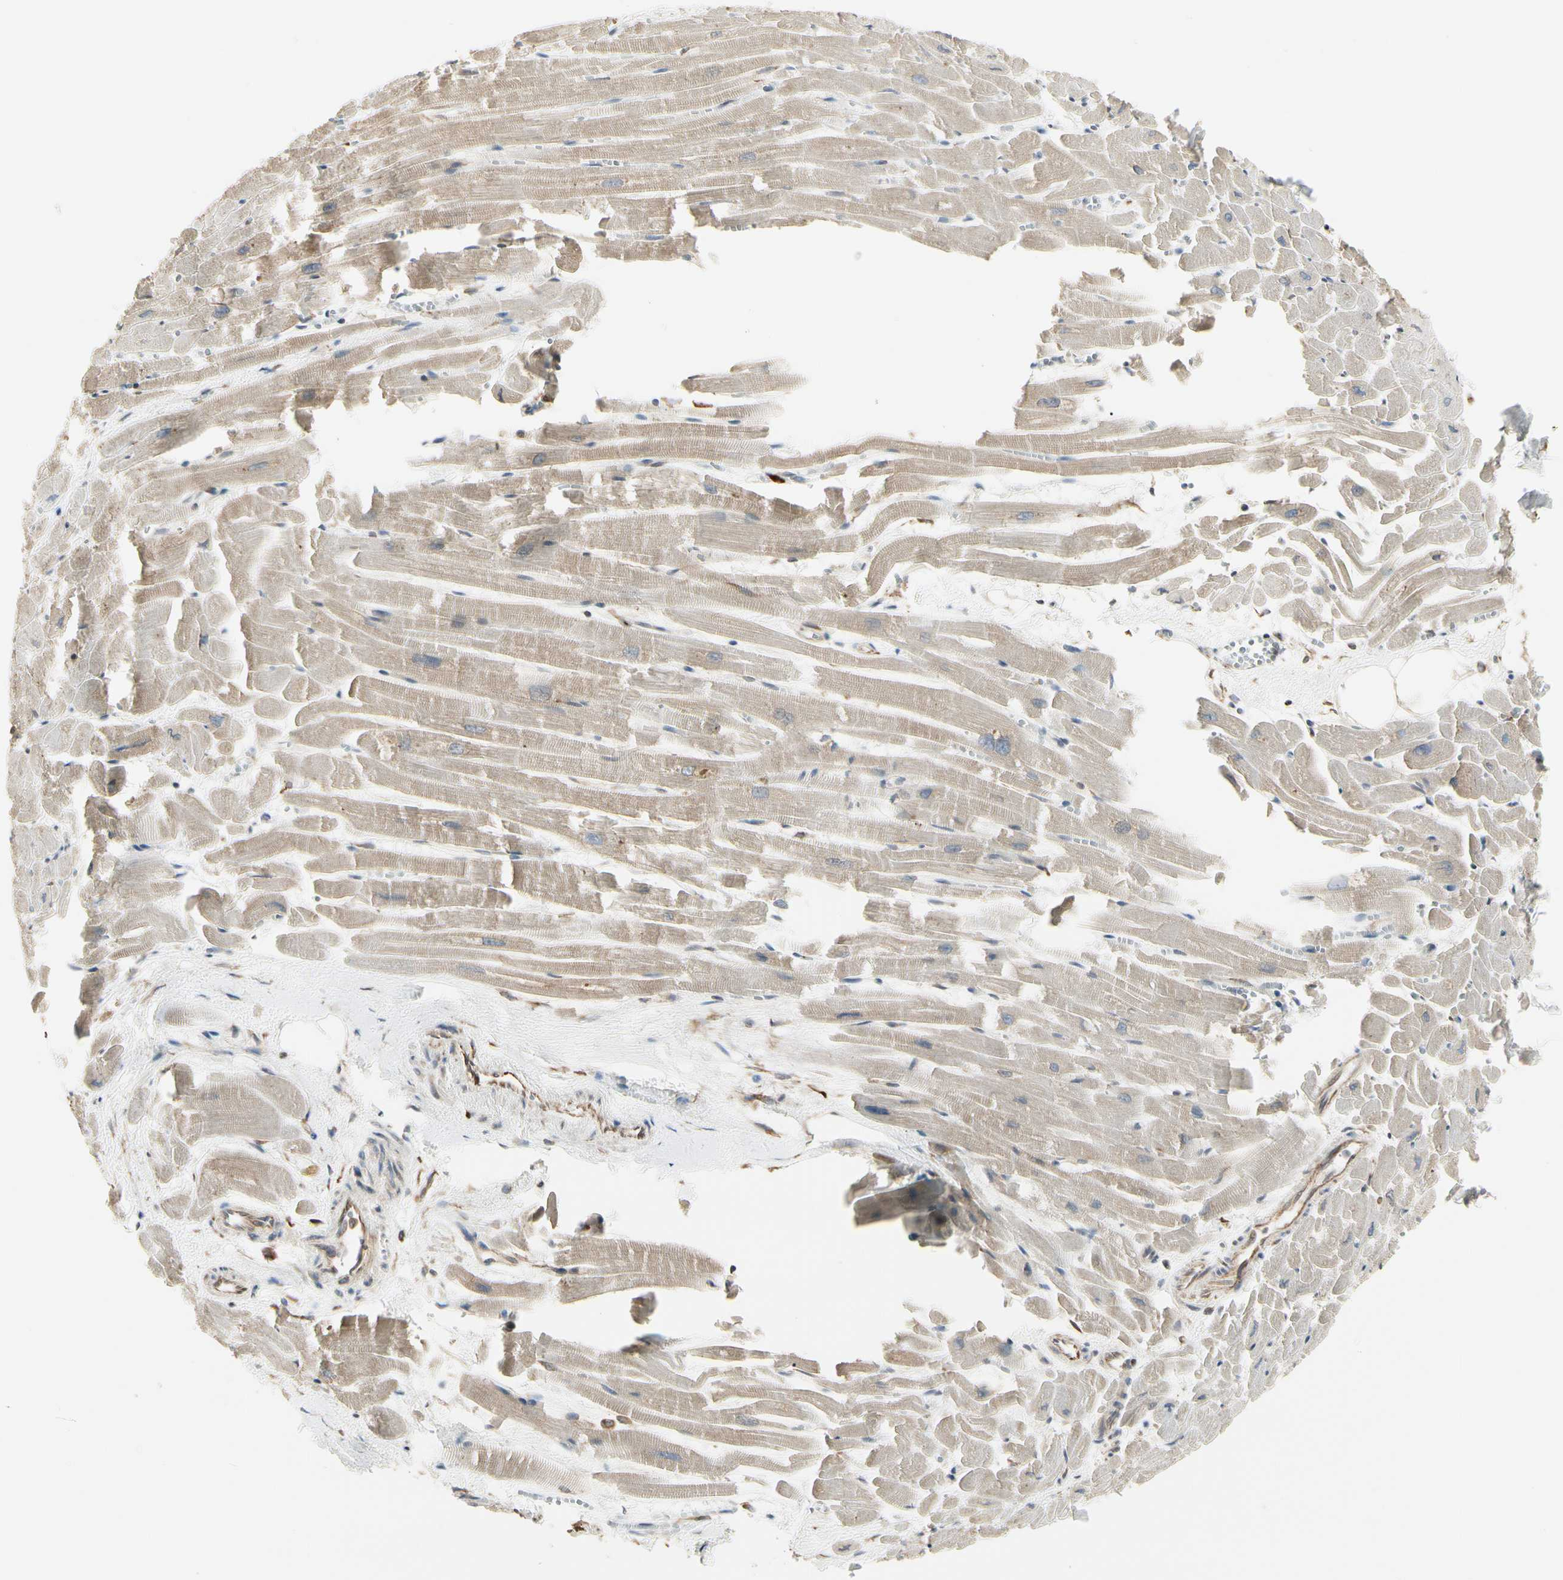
{"staining": {"intensity": "moderate", "quantity": "25%-75%", "location": "cytoplasmic/membranous,nuclear"}, "tissue": "heart muscle", "cell_type": "Cardiomyocytes", "image_type": "normal", "snomed": [{"axis": "morphology", "description": "Normal tissue, NOS"}, {"axis": "topography", "description": "Heart"}], "caption": "Human heart muscle stained with a brown dye demonstrates moderate cytoplasmic/membranous,nuclear positive positivity in about 25%-75% of cardiomyocytes.", "gene": "HSP90B1", "patient": {"sex": "female", "age": 19}}